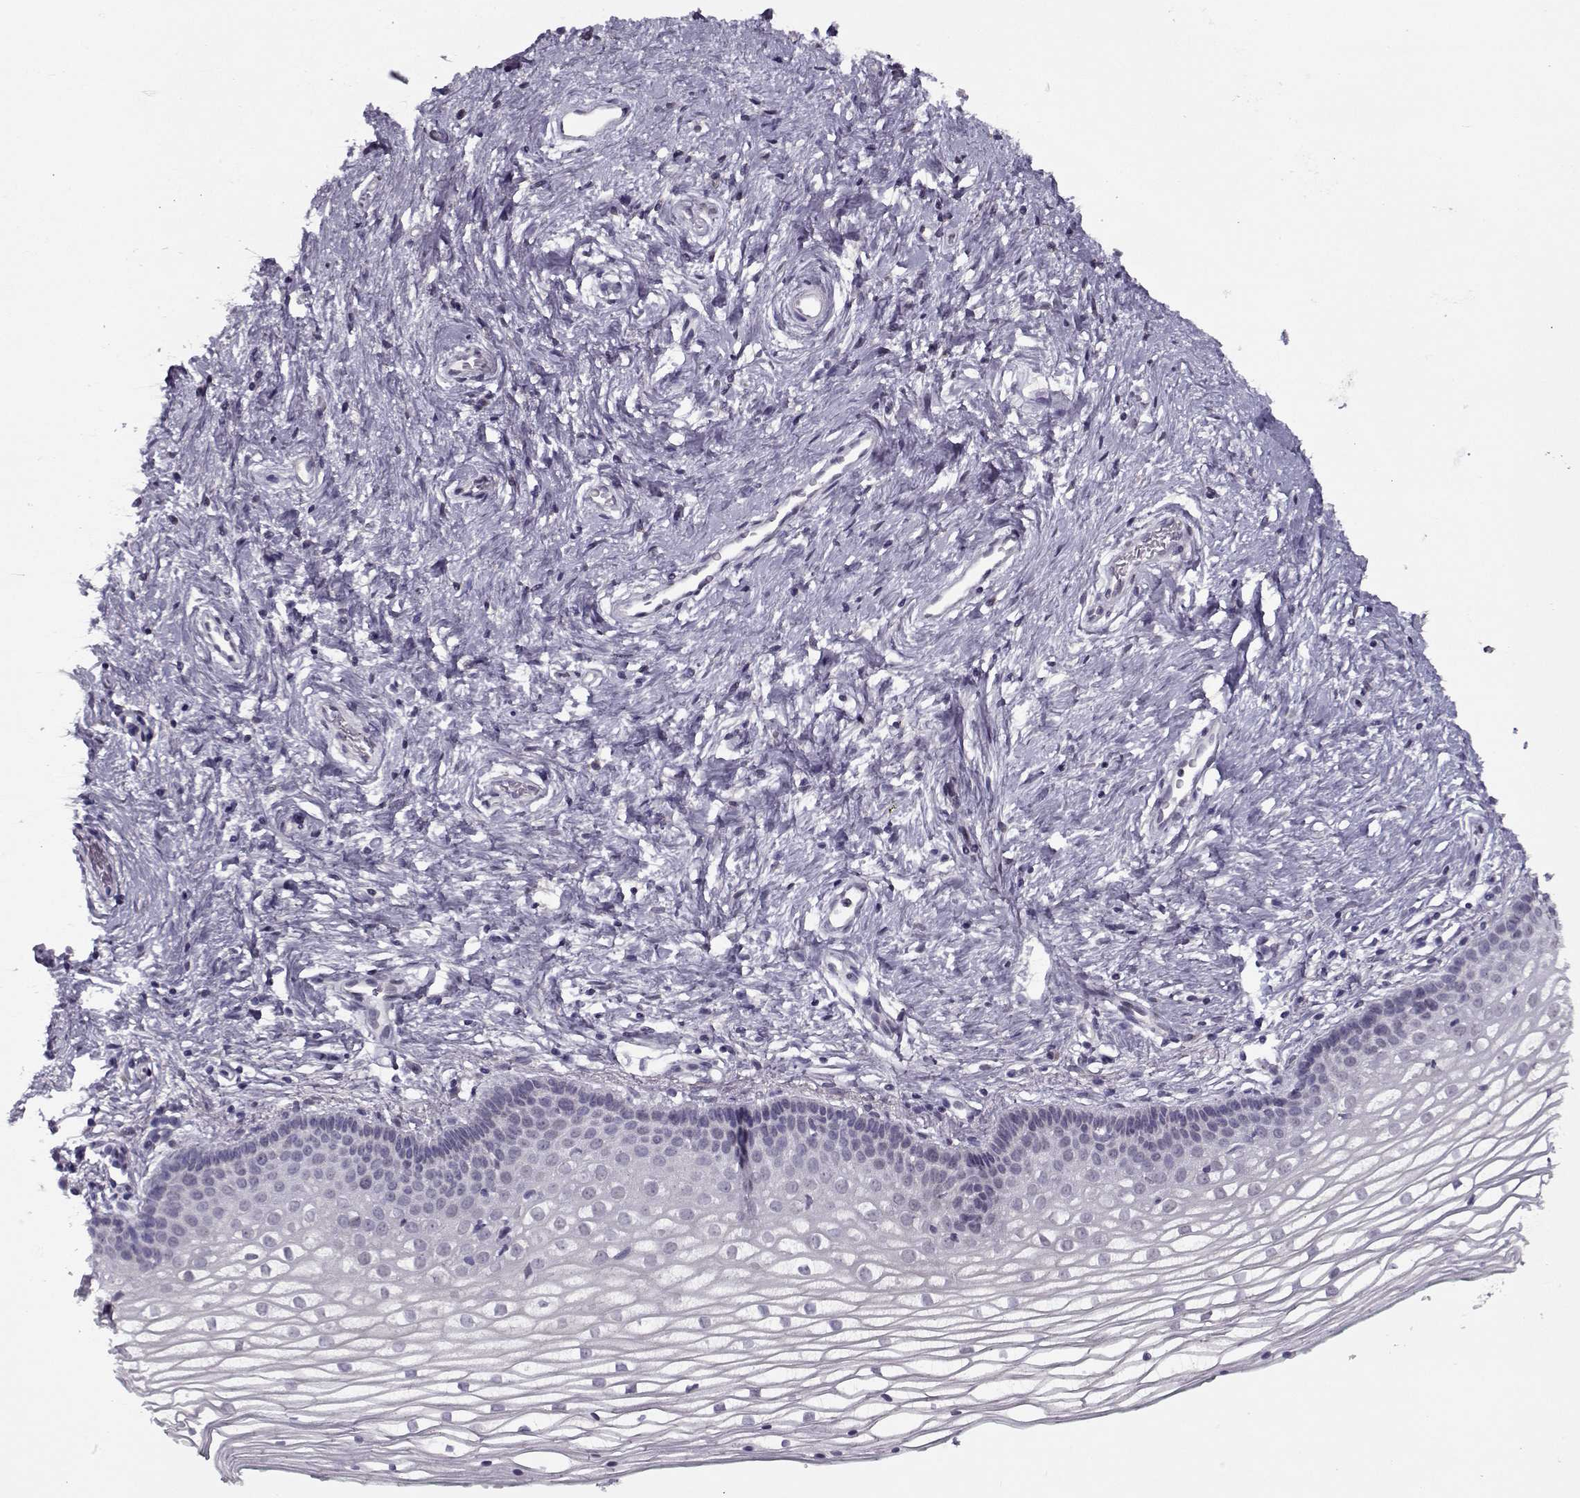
{"staining": {"intensity": "negative", "quantity": "none", "location": "none"}, "tissue": "vagina", "cell_type": "Squamous epithelial cells", "image_type": "normal", "snomed": [{"axis": "morphology", "description": "Normal tissue, NOS"}, {"axis": "topography", "description": "Vagina"}], "caption": "DAB (3,3'-diaminobenzidine) immunohistochemical staining of unremarkable human vagina reveals no significant expression in squamous epithelial cells. Brightfield microscopy of IHC stained with DAB (brown) and hematoxylin (blue), captured at high magnification.", "gene": "SEC16B", "patient": {"sex": "female", "age": 36}}